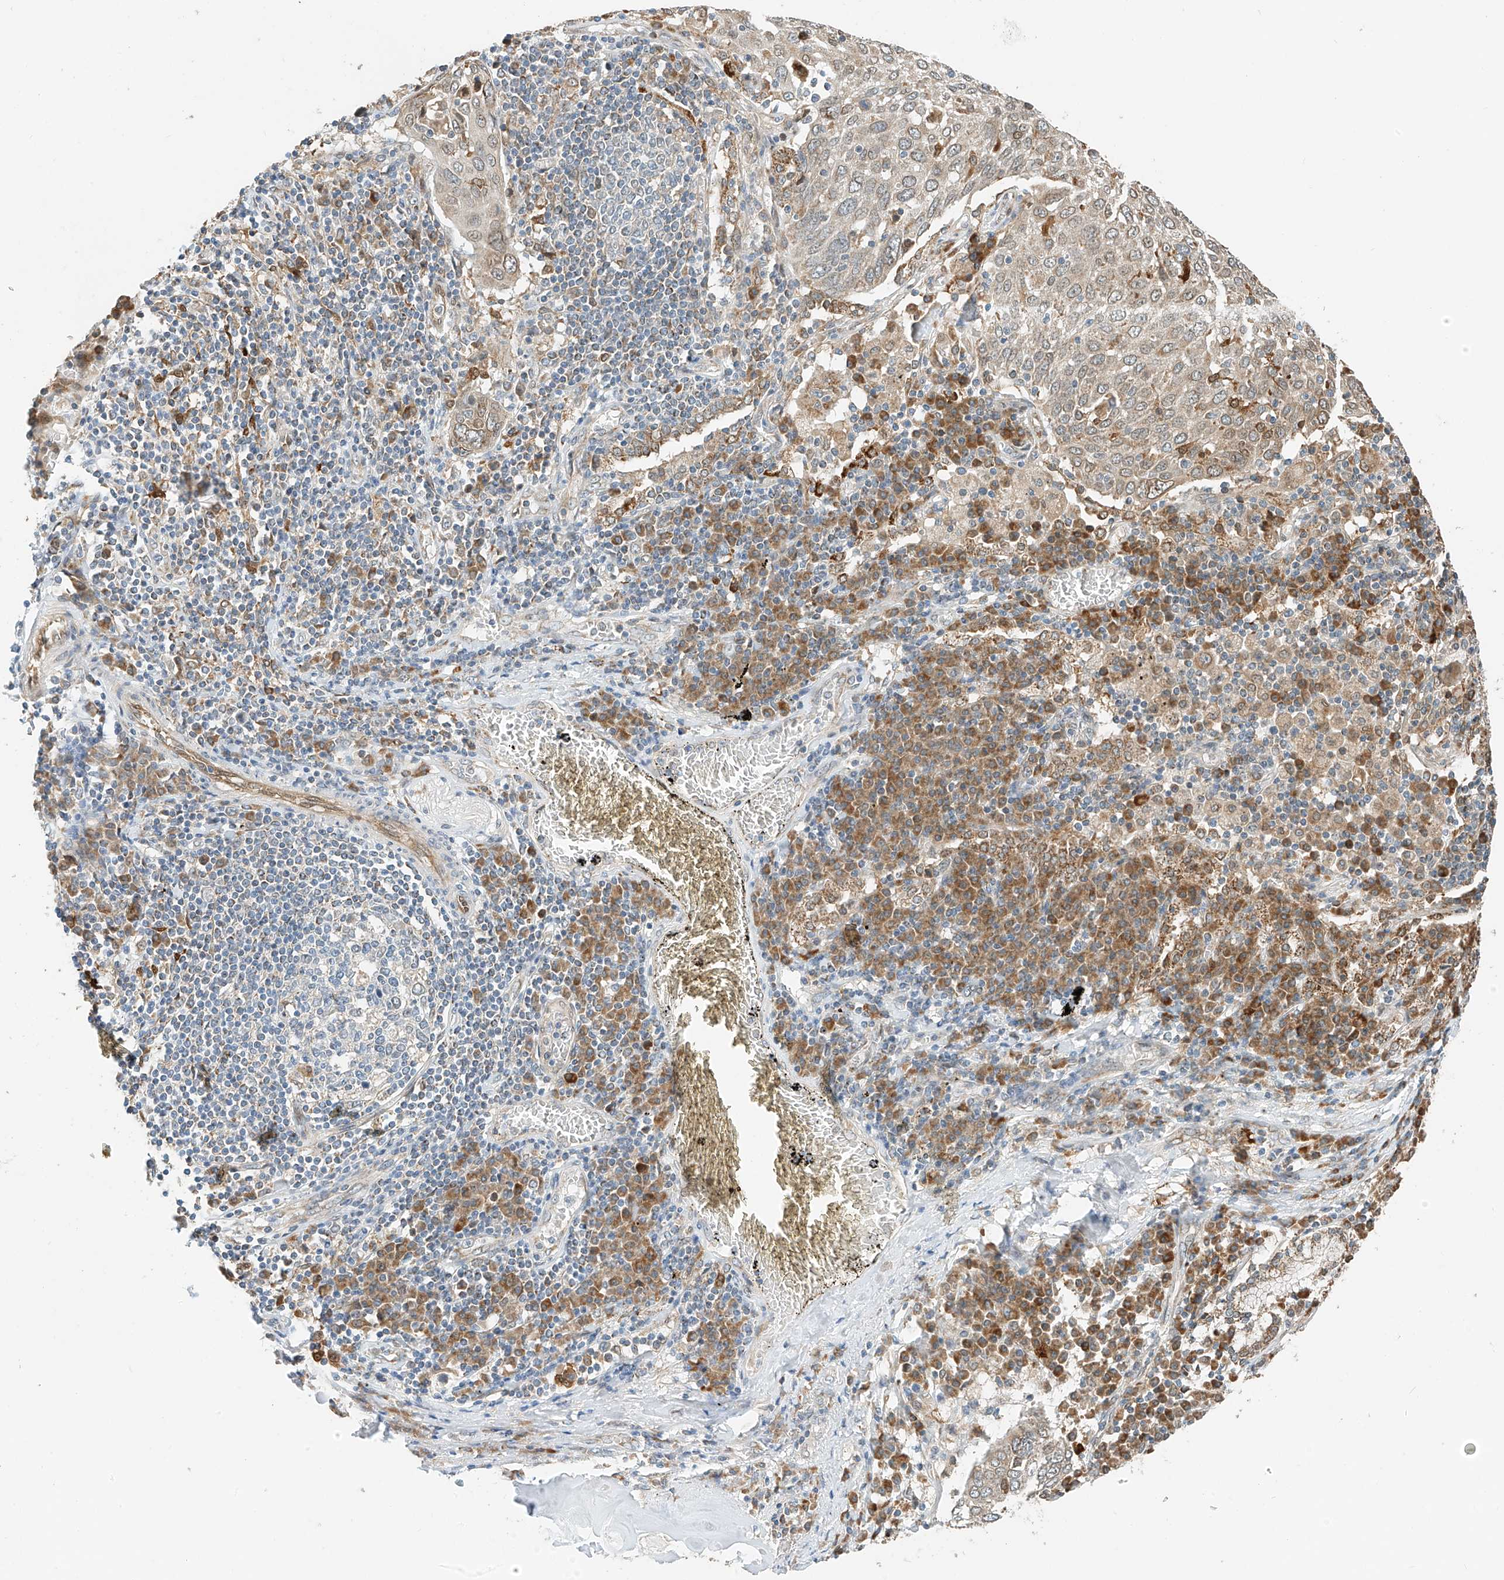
{"staining": {"intensity": "weak", "quantity": "<25%", "location": "cytoplasmic/membranous"}, "tissue": "lung cancer", "cell_type": "Tumor cells", "image_type": "cancer", "snomed": [{"axis": "morphology", "description": "Squamous cell carcinoma, NOS"}, {"axis": "topography", "description": "Lung"}], "caption": "The photomicrograph demonstrates no significant expression in tumor cells of squamous cell carcinoma (lung).", "gene": "PPA2", "patient": {"sex": "male", "age": 65}}